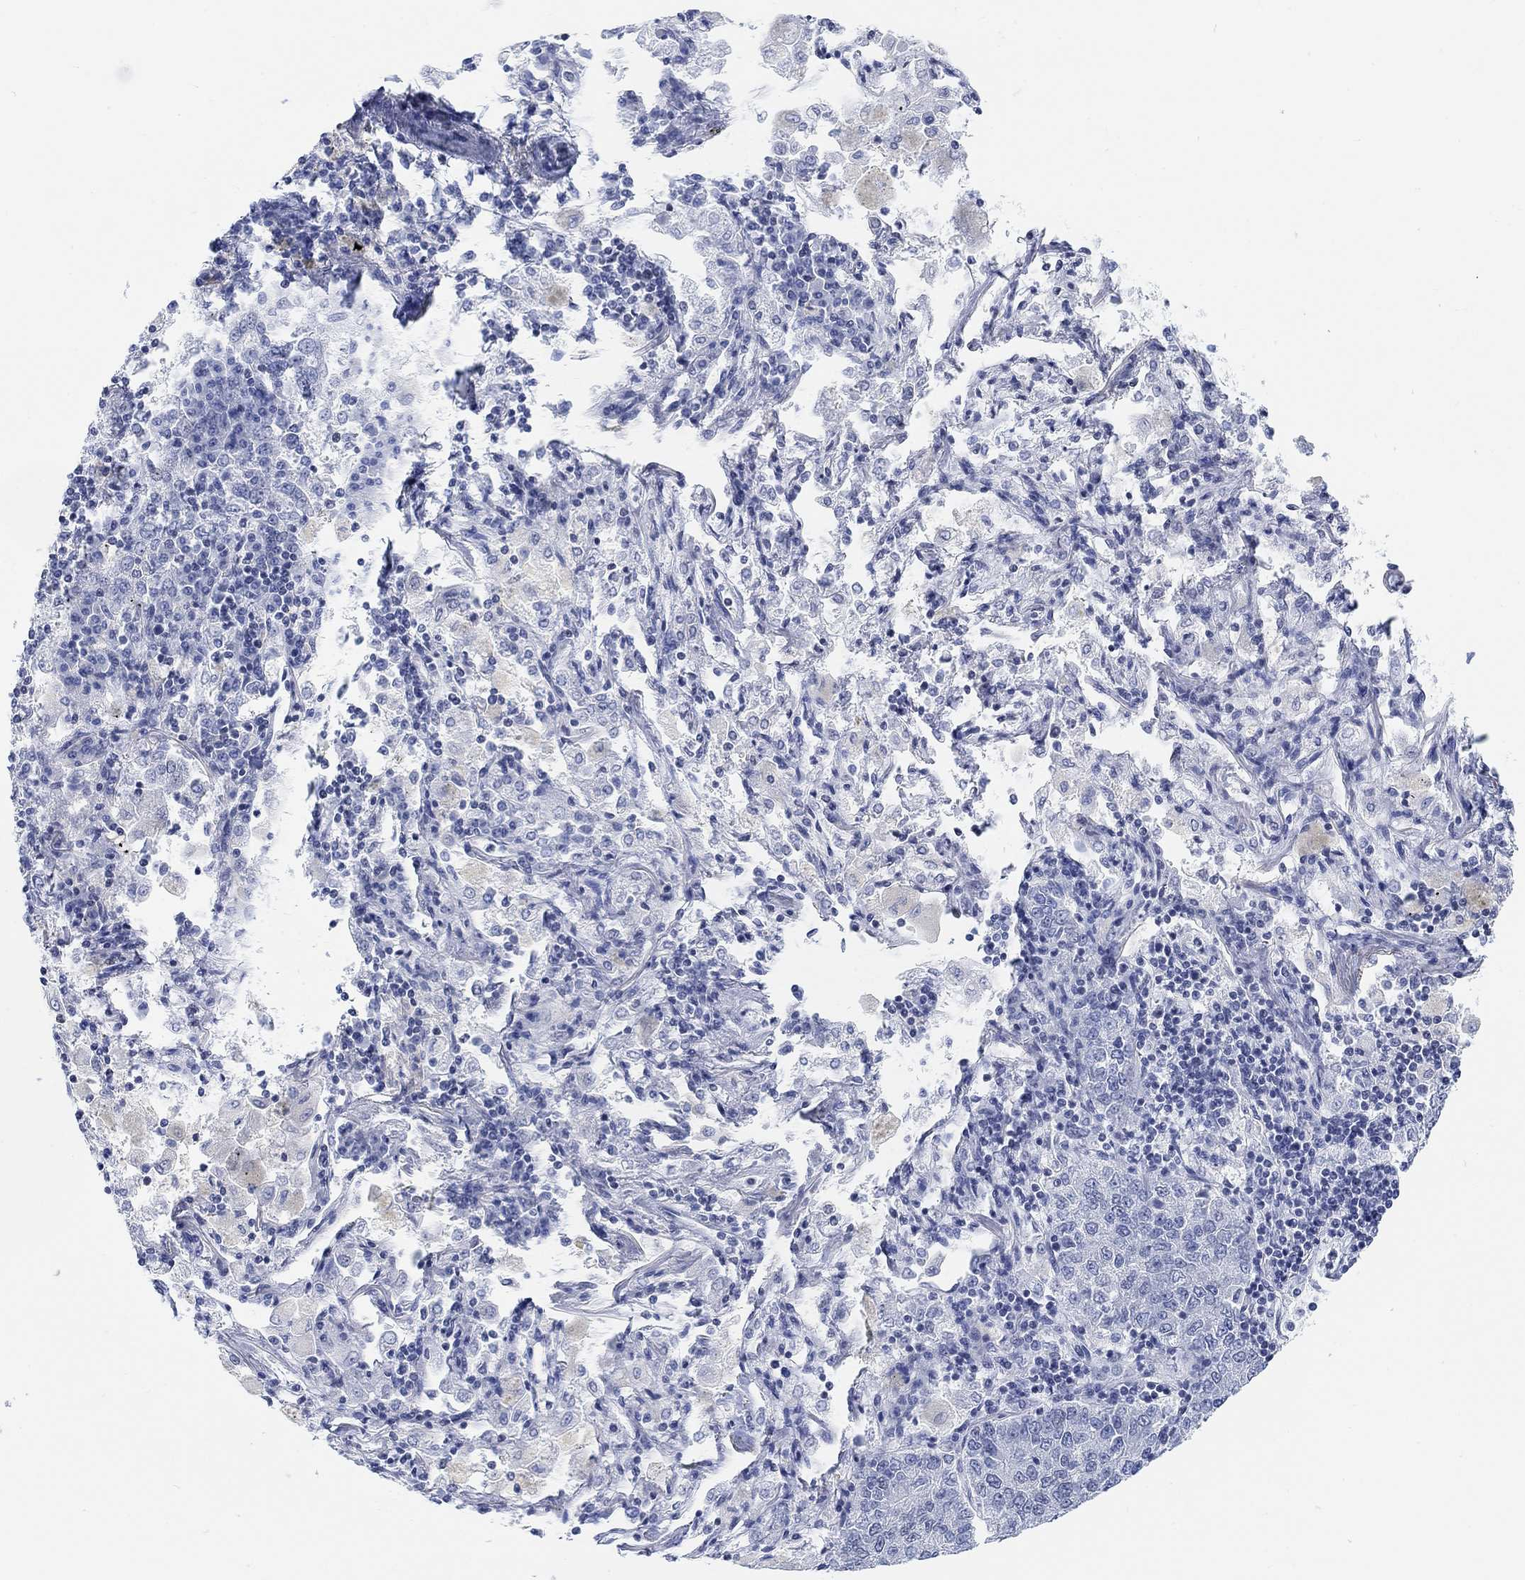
{"staining": {"intensity": "negative", "quantity": "none", "location": "none"}, "tissue": "lung cancer", "cell_type": "Tumor cells", "image_type": "cancer", "snomed": [{"axis": "morphology", "description": "Adenocarcinoma, NOS"}, {"axis": "topography", "description": "Lung"}], "caption": "An immunohistochemistry (IHC) photomicrograph of lung cancer (adenocarcinoma) is shown. There is no staining in tumor cells of lung cancer (adenocarcinoma).", "gene": "PURG", "patient": {"sex": "male", "age": 49}}